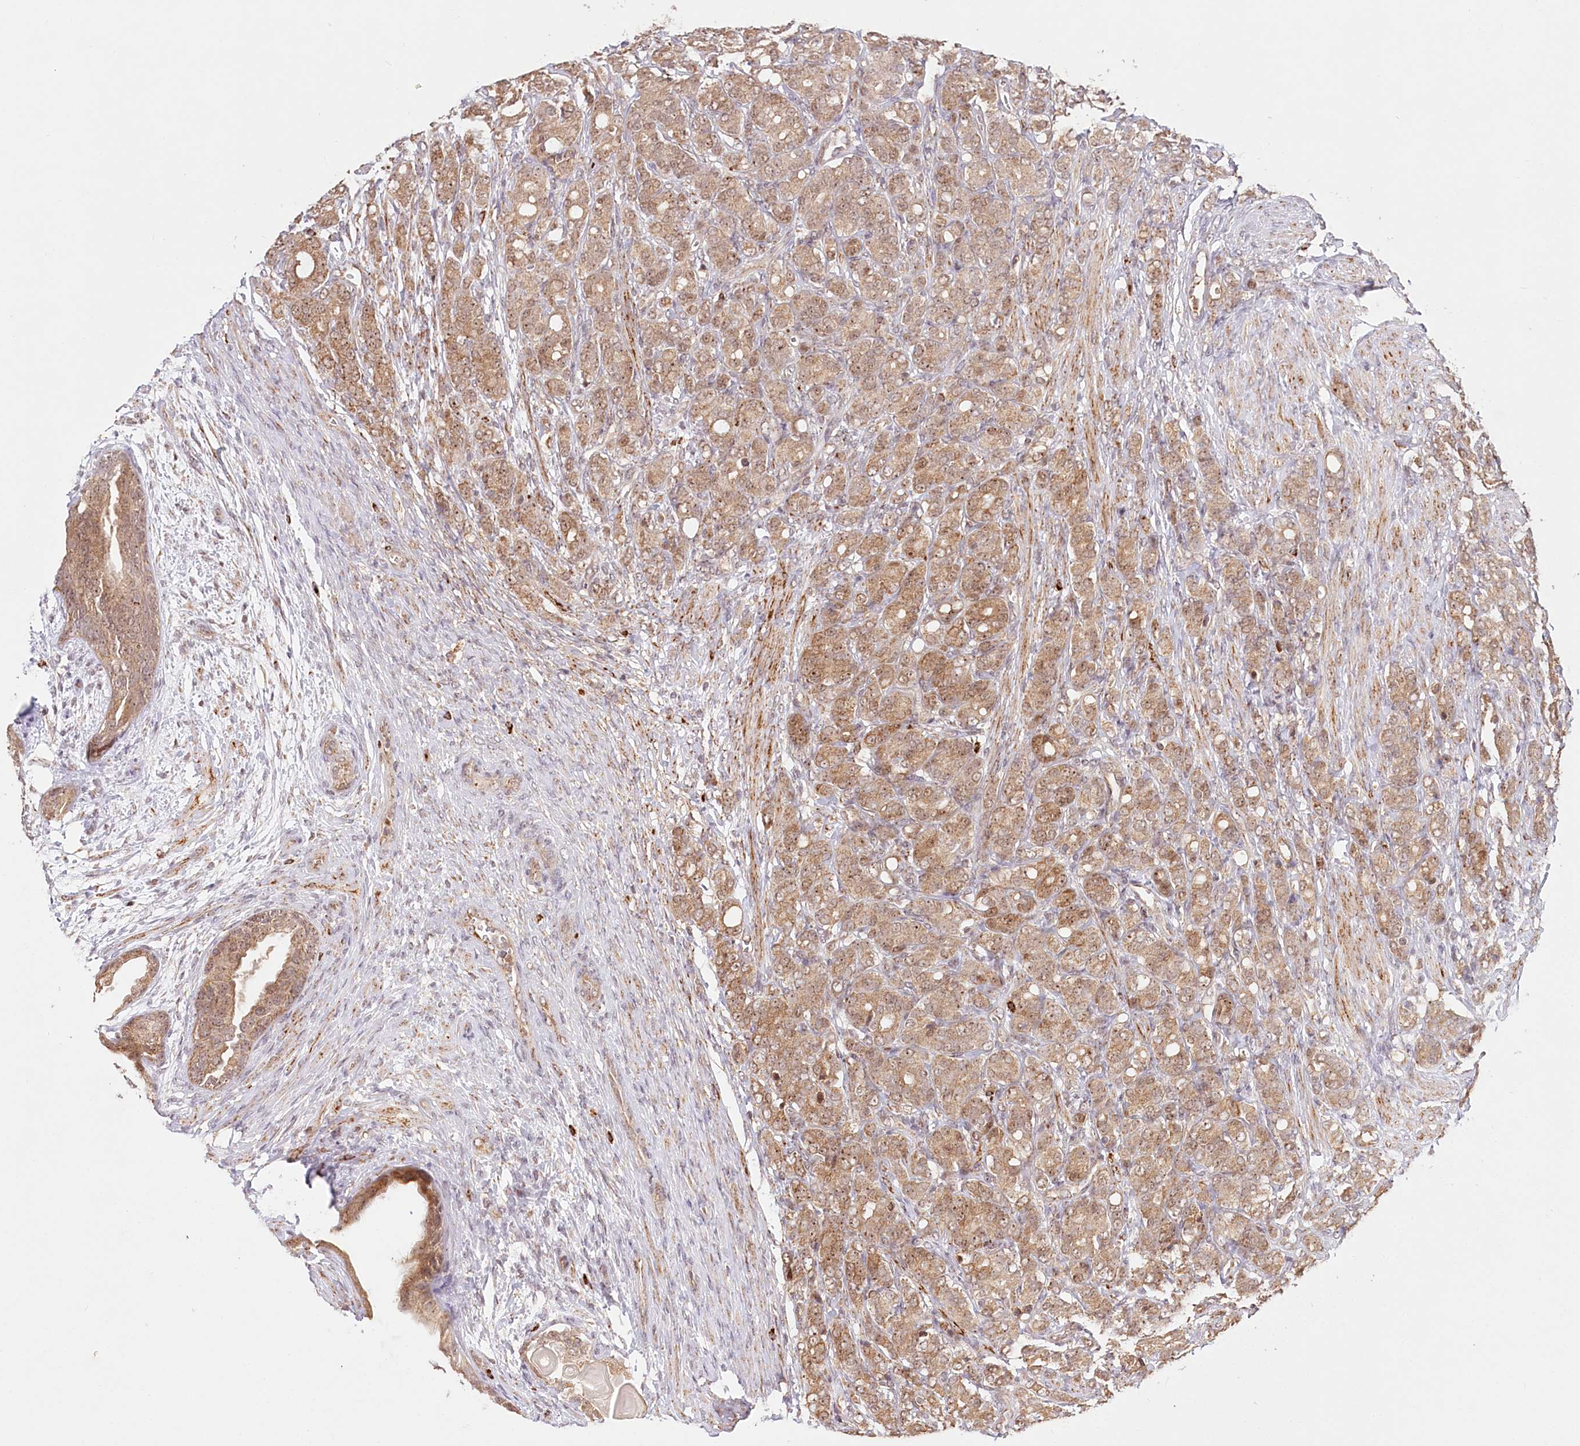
{"staining": {"intensity": "moderate", "quantity": ">75%", "location": "cytoplasmic/membranous"}, "tissue": "prostate cancer", "cell_type": "Tumor cells", "image_type": "cancer", "snomed": [{"axis": "morphology", "description": "Adenocarcinoma, High grade"}, {"axis": "topography", "description": "Prostate"}], "caption": "A high-resolution image shows immunohistochemistry staining of prostate cancer (high-grade adenocarcinoma), which shows moderate cytoplasmic/membranous staining in about >75% of tumor cells.", "gene": "RTN4IP1", "patient": {"sex": "male", "age": 62}}